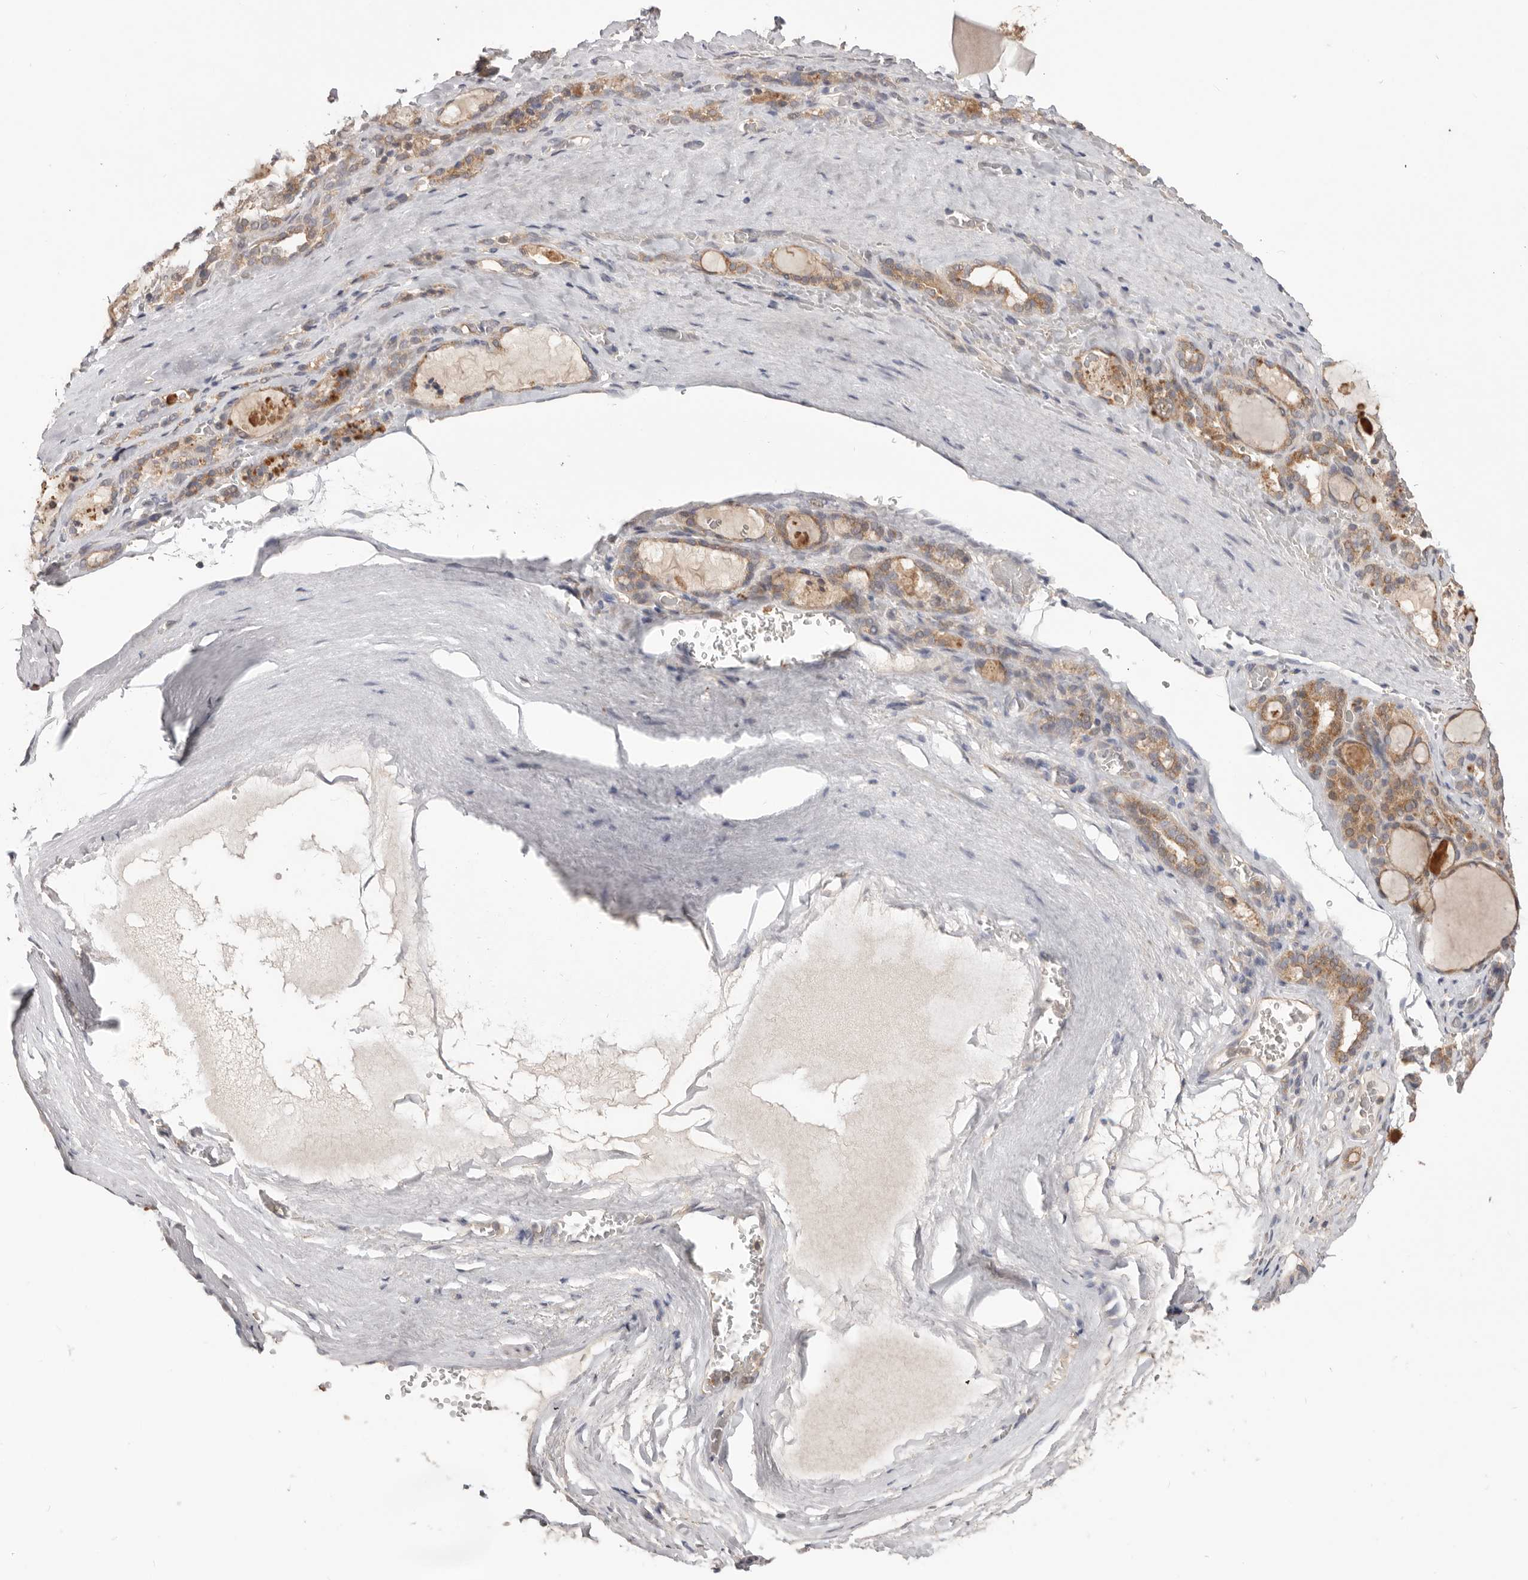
{"staining": {"intensity": "moderate", "quantity": ">75%", "location": "cytoplasmic/membranous"}, "tissue": "thyroid gland", "cell_type": "Glandular cells", "image_type": "normal", "snomed": [{"axis": "morphology", "description": "Normal tissue, NOS"}, {"axis": "topography", "description": "Thyroid gland"}], "caption": "Immunohistochemistry (IHC) of benign thyroid gland demonstrates medium levels of moderate cytoplasmic/membranous staining in approximately >75% of glandular cells. Using DAB (brown) and hematoxylin (blue) stains, captured at high magnification using brightfield microscopy.", "gene": "LRP6", "patient": {"sex": "female", "age": 22}}